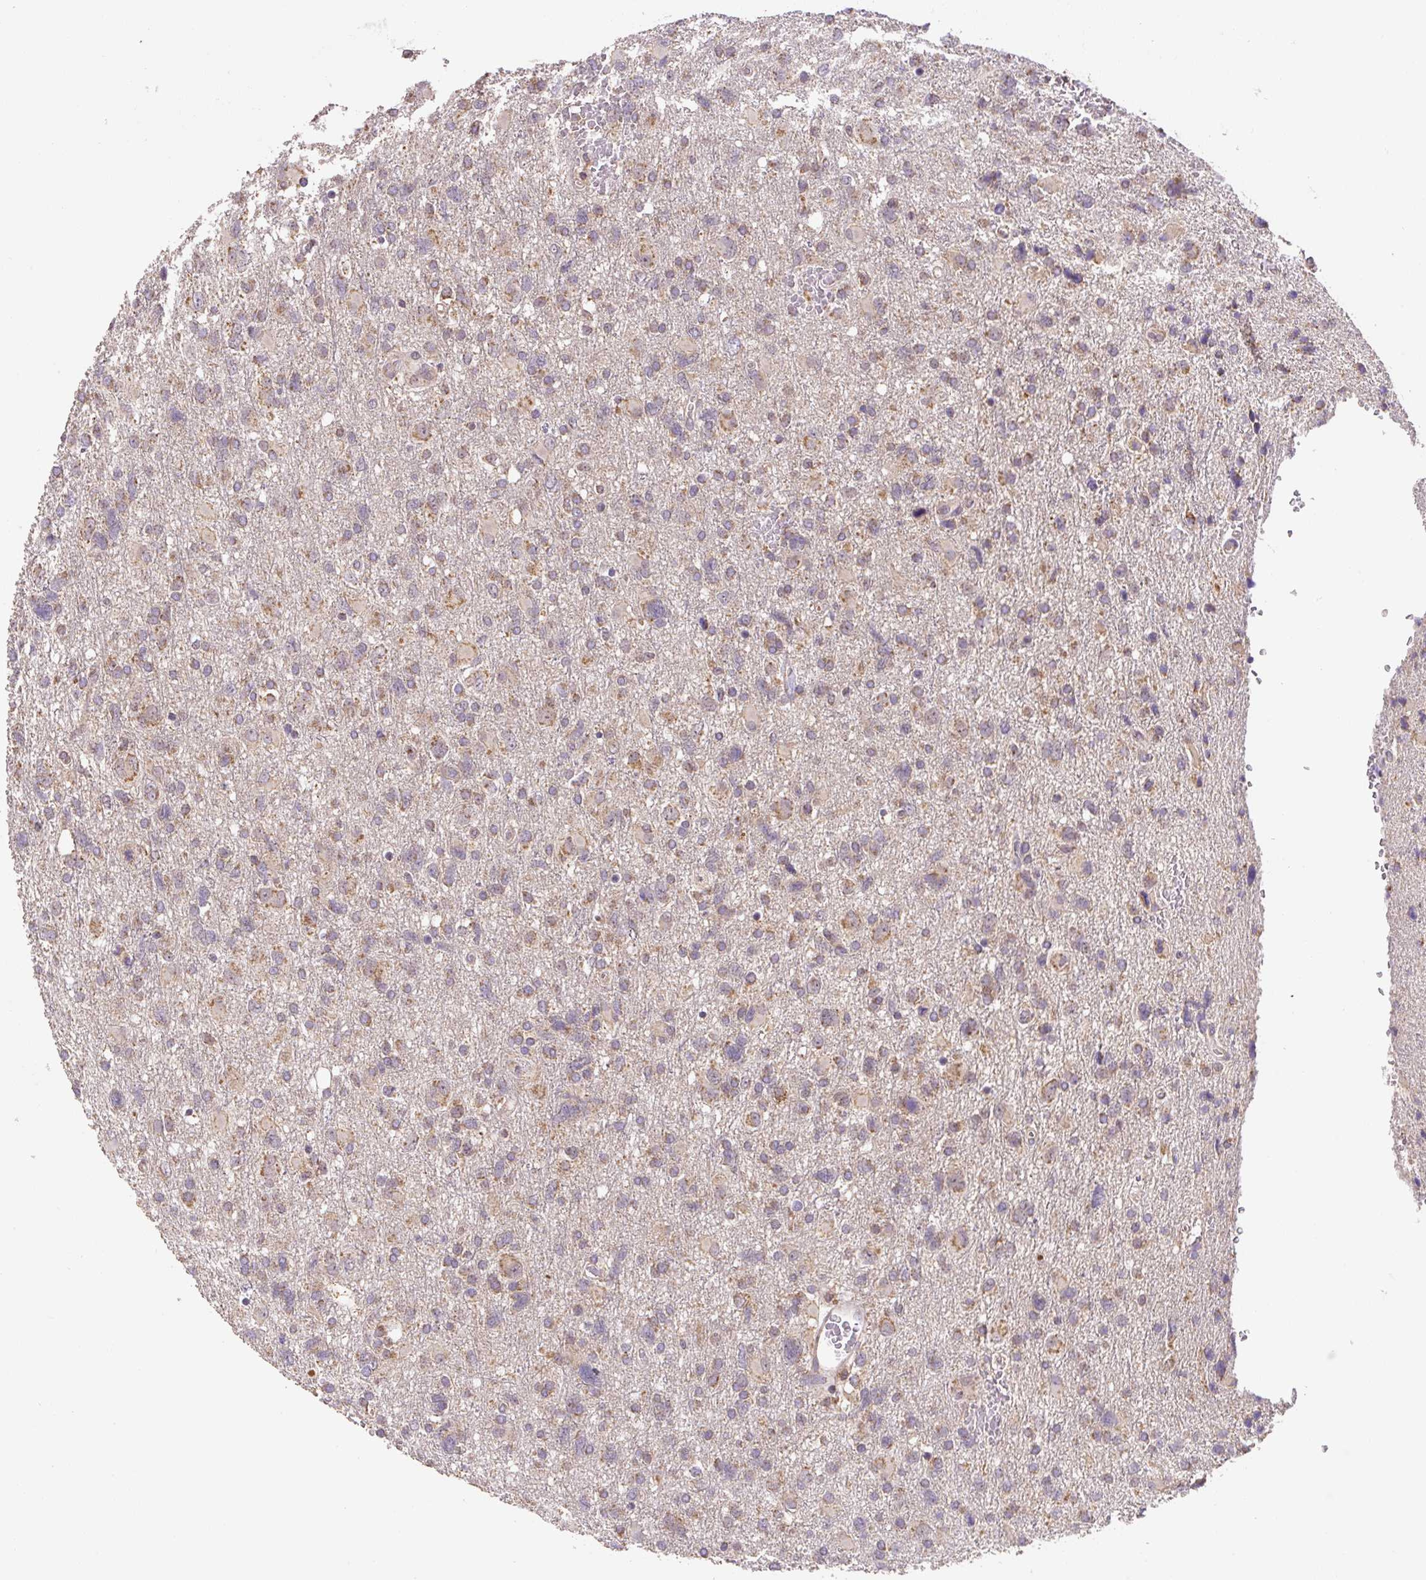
{"staining": {"intensity": "moderate", "quantity": ">75%", "location": "cytoplasmic/membranous"}, "tissue": "glioma", "cell_type": "Tumor cells", "image_type": "cancer", "snomed": [{"axis": "morphology", "description": "Glioma, malignant, High grade"}, {"axis": "topography", "description": "Brain"}], "caption": "This micrograph shows malignant high-grade glioma stained with immunohistochemistry (IHC) to label a protein in brown. The cytoplasmic/membranous of tumor cells show moderate positivity for the protein. Nuclei are counter-stained blue.", "gene": "MFSD9", "patient": {"sex": "male", "age": 61}}